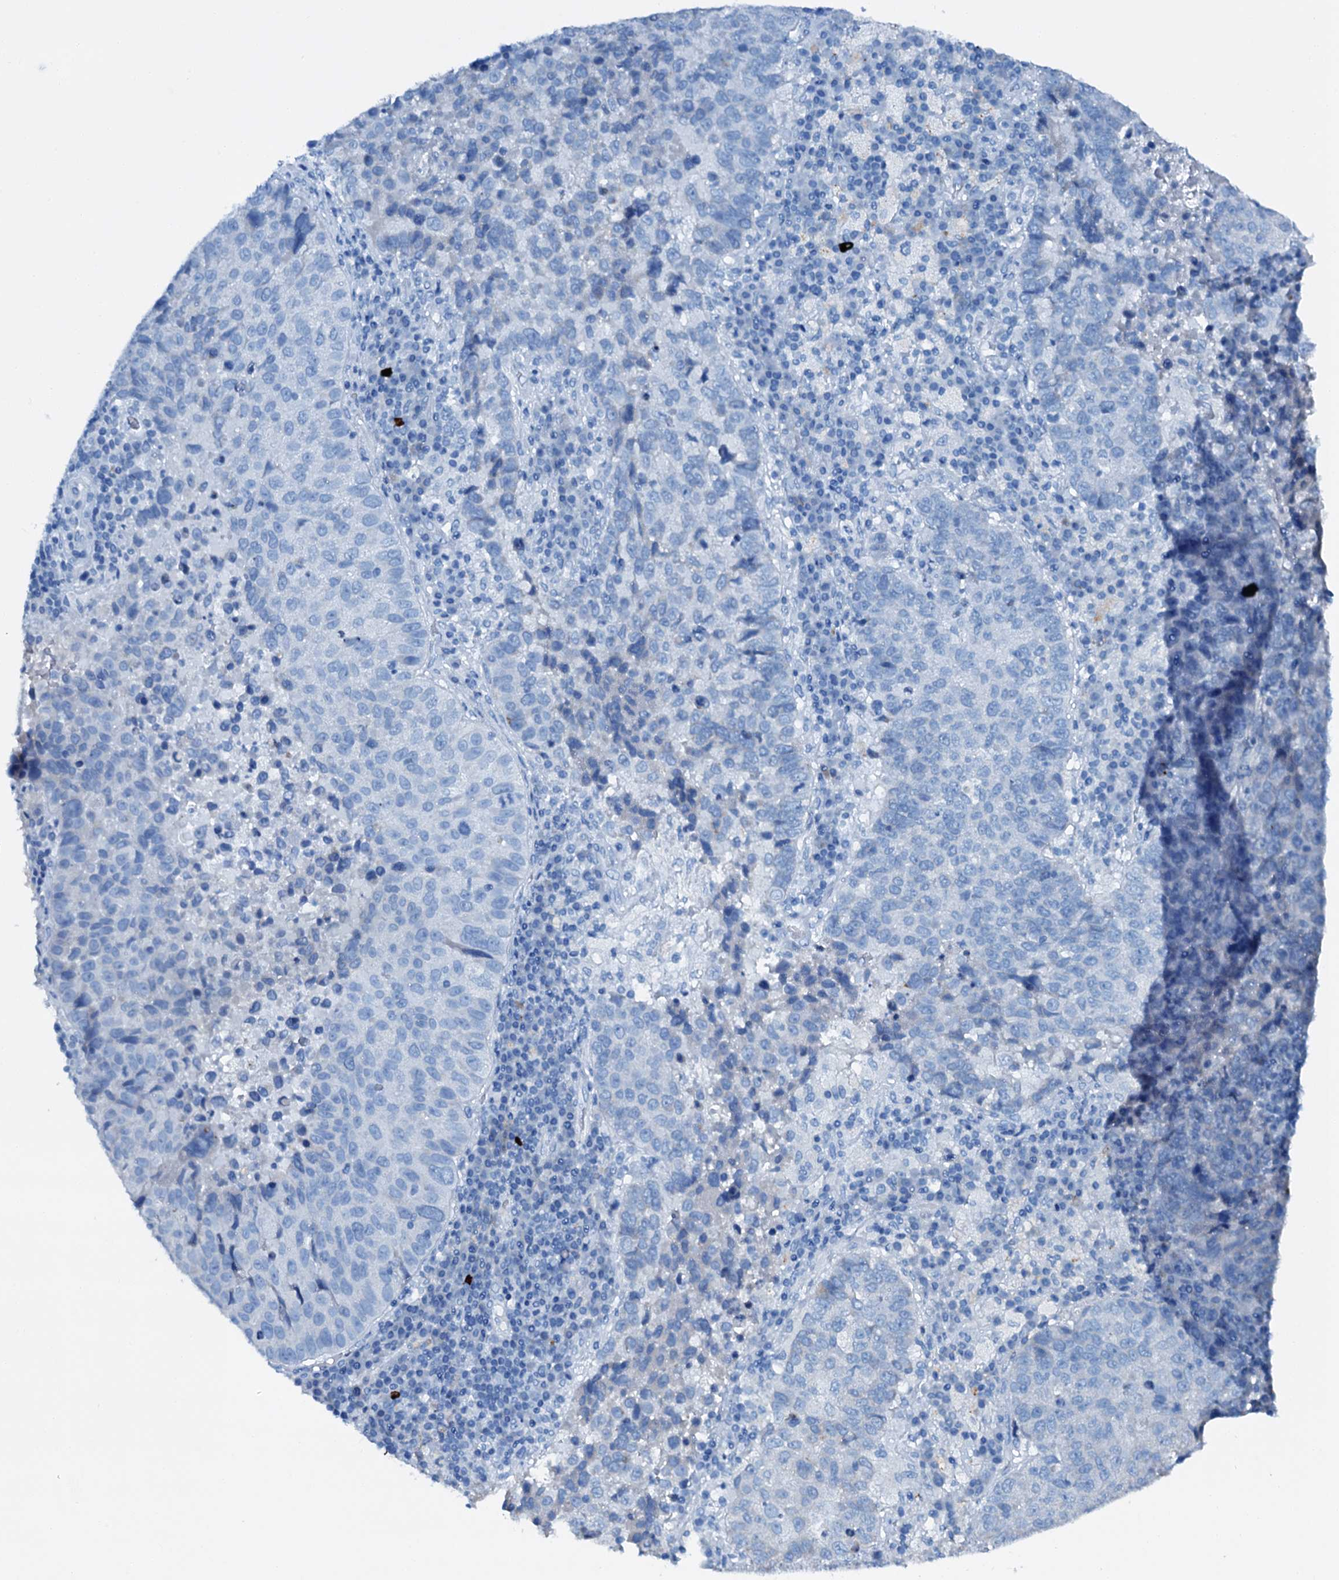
{"staining": {"intensity": "negative", "quantity": "none", "location": "none"}, "tissue": "lung cancer", "cell_type": "Tumor cells", "image_type": "cancer", "snomed": [{"axis": "morphology", "description": "Squamous cell carcinoma, NOS"}, {"axis": "topography", "description": "Lung"}], "caption": "A high-resolution micrograph shows immunohistochemistry (IHC) staining of squamous cell carcinoma (lung), which shows no significant staining in tumor cells. Brightfield microscopy of IHC stained with DAB (brown) and hematoxylin (blue), captured at high magnification.", "gene": "C1QTNF4", "patient": {"sex": "male", "age": 73}}